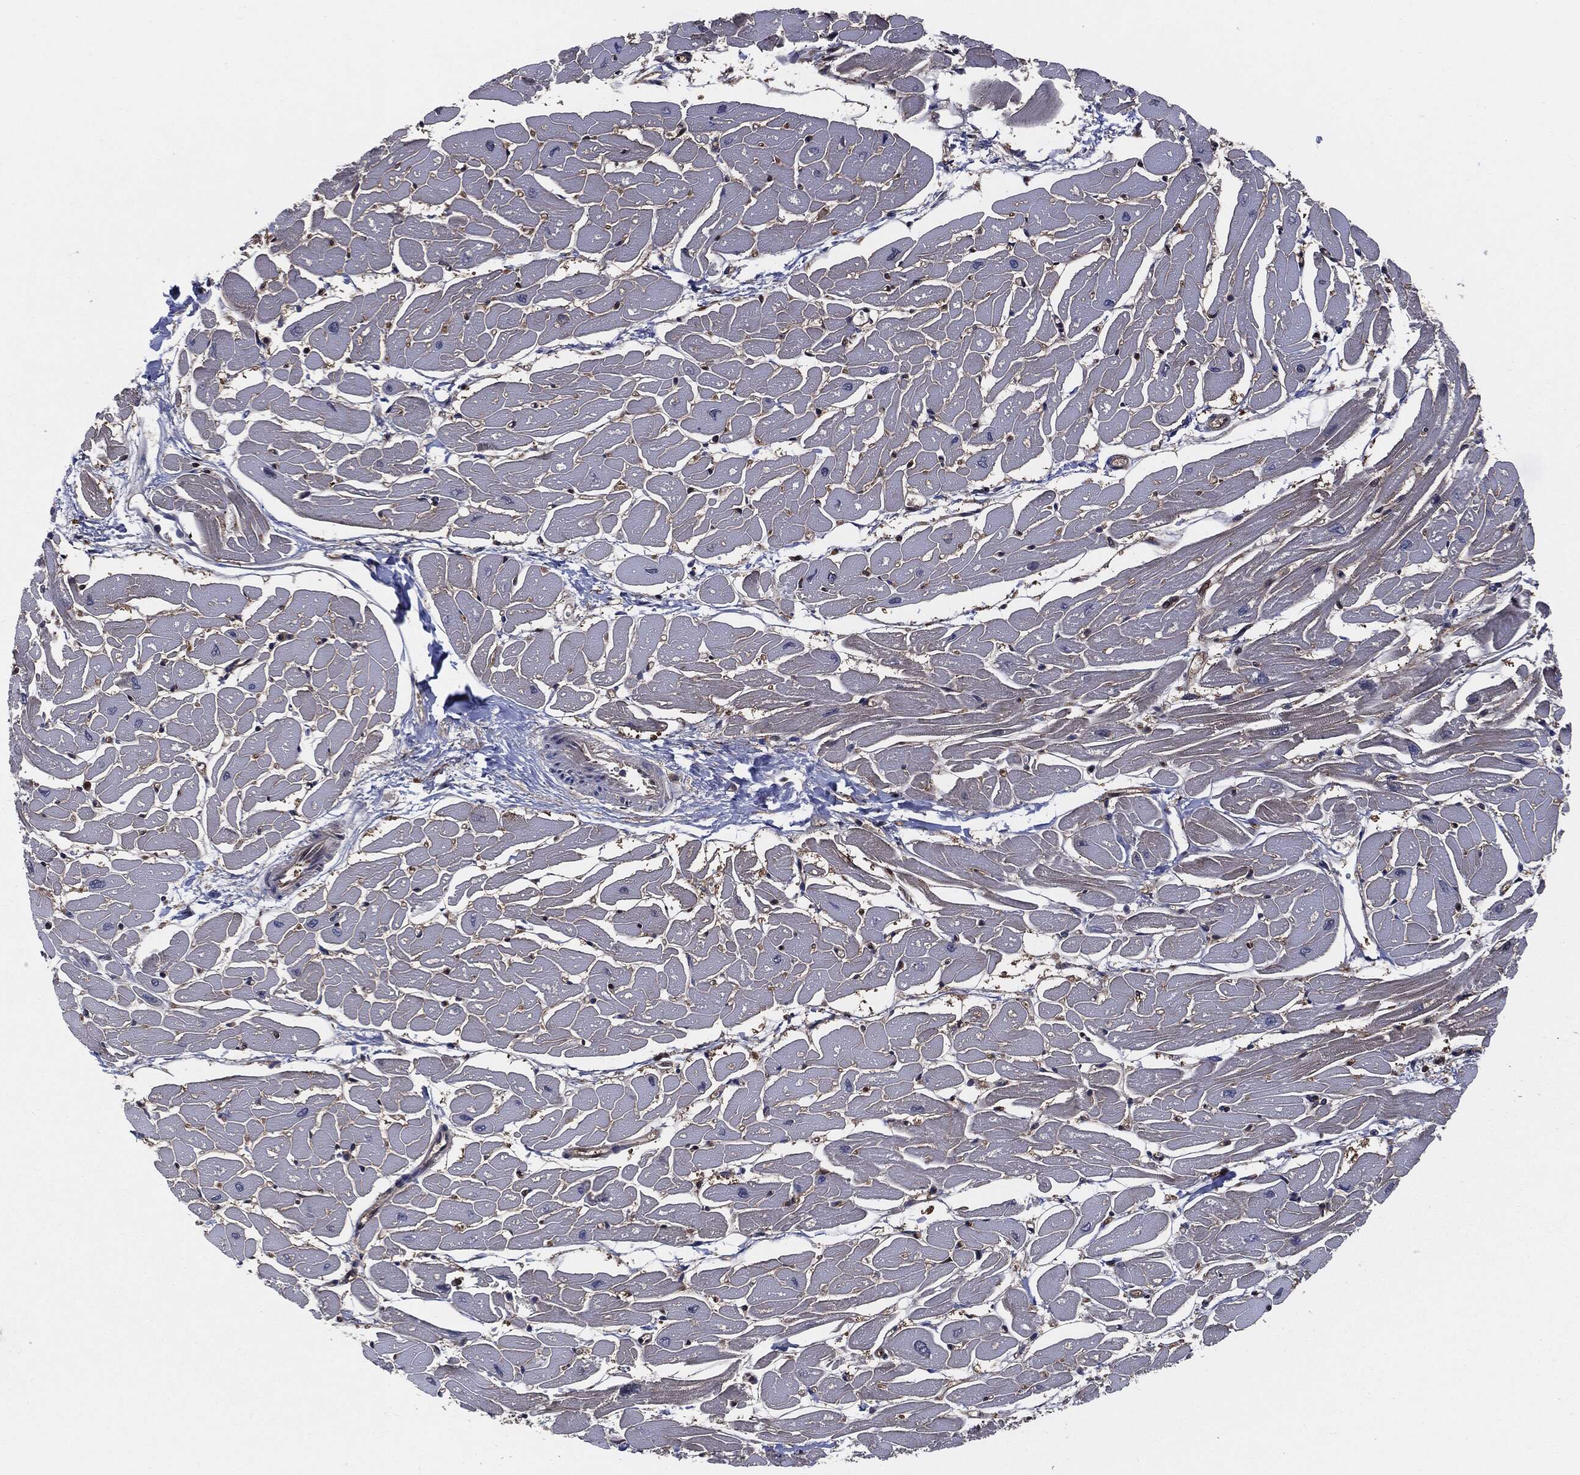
{"staining": {"intensity": "weak", "quantity": "25%-75%", "location": "cytoplasmic/membranous"}, "tissue": "heart muscle", "cell_type": "Cardiomyocytes", "image_type": "normal", "snomed": [{"axis": "morphology", "description": "Normal tissue, NOS"}, {"axis": "topography", "description": "Heart"}], "caption": "Immunohistochemistry staining of normal heart muscle, which displays low levels of weak cytoplasmic/membranous staining in approximately 25%-75% of cardiomyocytes indicating weak cytoplasmic/membranous protein expression. The staining was performed using DAB (brown) for protein detection and nuclei were counterstained in hematoxylin (blue).", "gene": "XPNPEP1", "patient": {"sex": "male", "age": 57}}